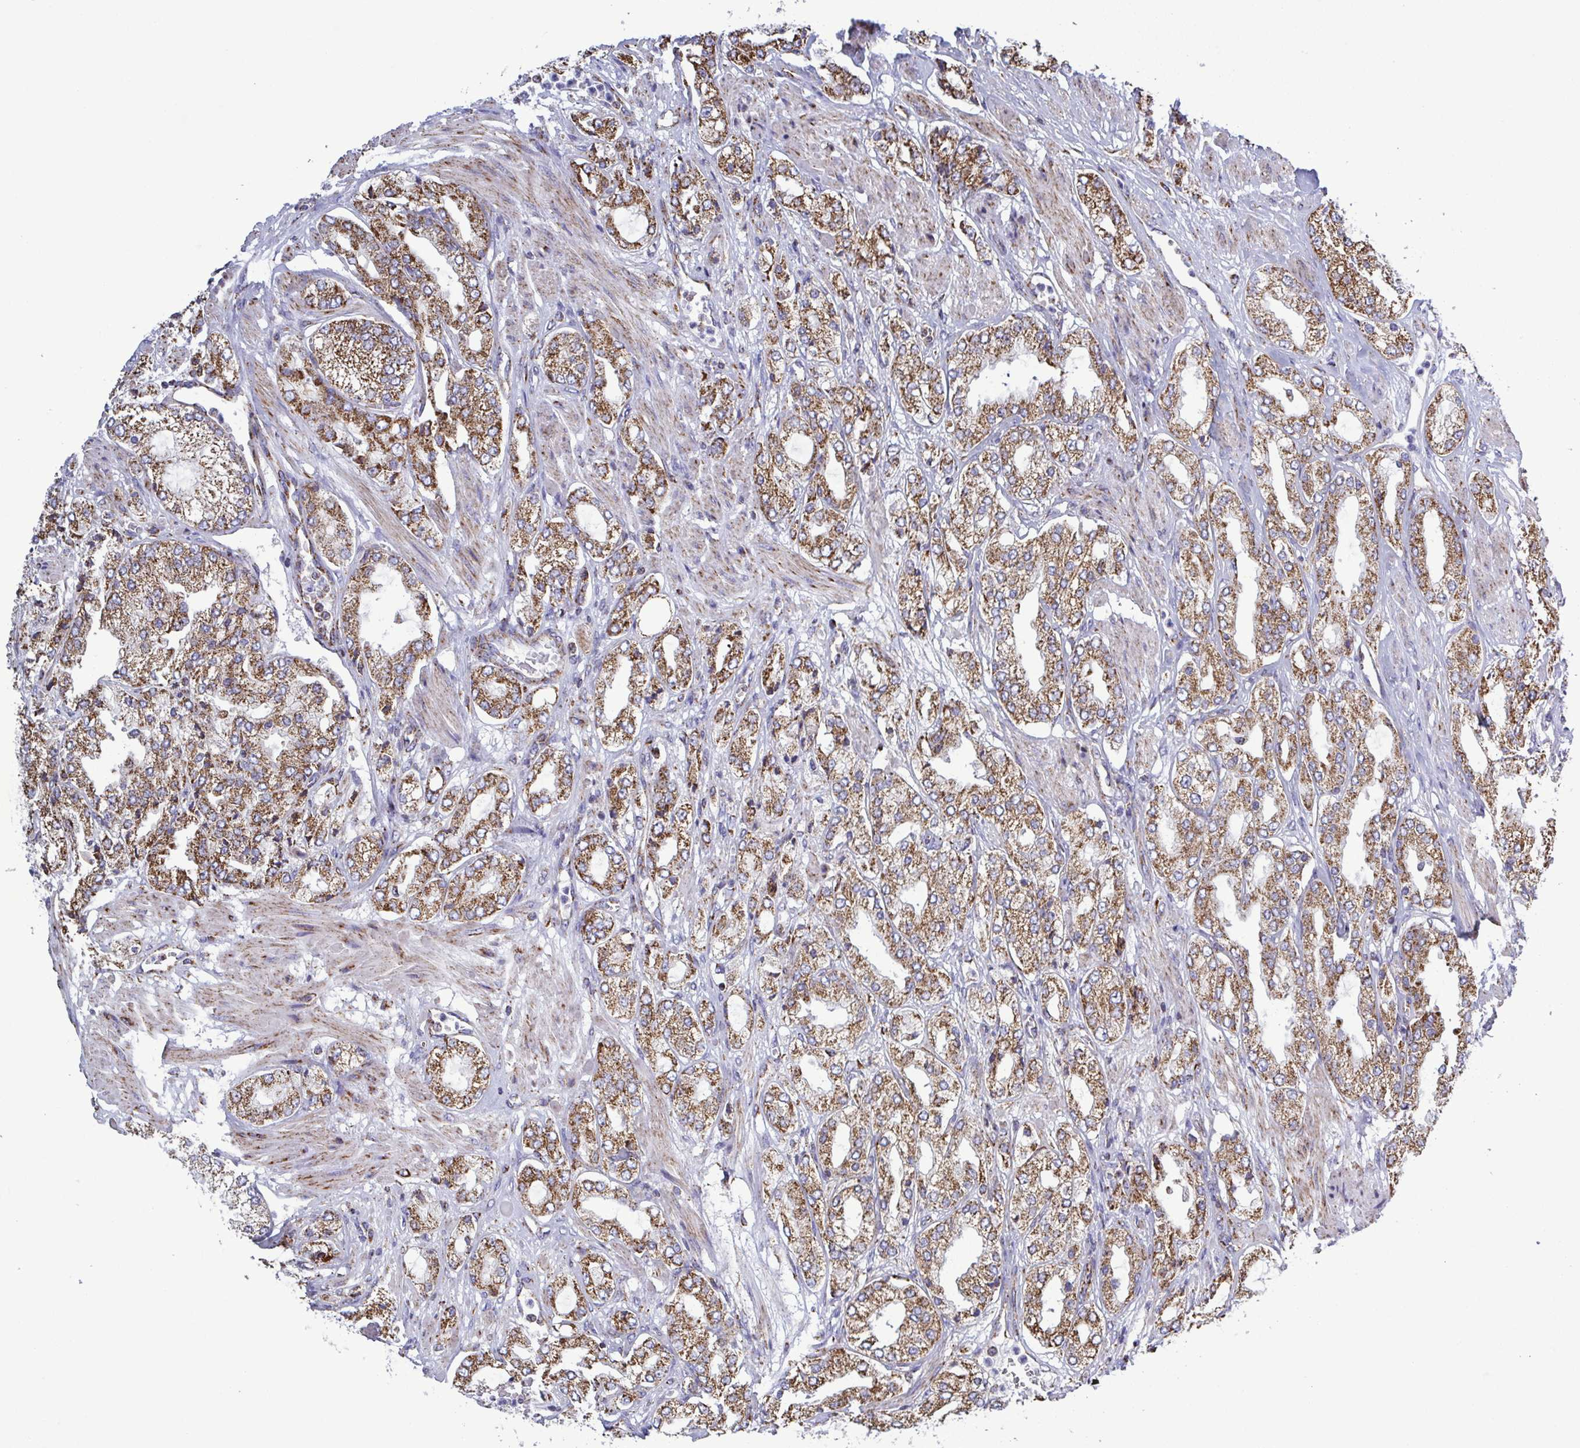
{"staining": {"intensity": "moderate", "quantity": ">75%", "location": "cytoplasmic/membranous"}, "tissue": "prostate cancer", "cell_type": "Tumor cells", "image_type": "cancer", "snomed": [{"axis": "morphology", "description": "Adenocarcinoma, High grade"}, {"axis": "topography", "description": "Prostate"}], "caption": "DAB immunohistochemical staining of prostate cancer (adenocarcinoma (high-grade)) reveals moderate cytoplasmic/membranous protein staining in approximately >75% of tumor cells. (Stains: DAB (3,3'-diaminobenzidine) in brown, nuclei in blue, Microscopy: brightfield microscopy at high magnification).", "gene": "CSDE1", "patient": {"sex": "male", "age": 68}}